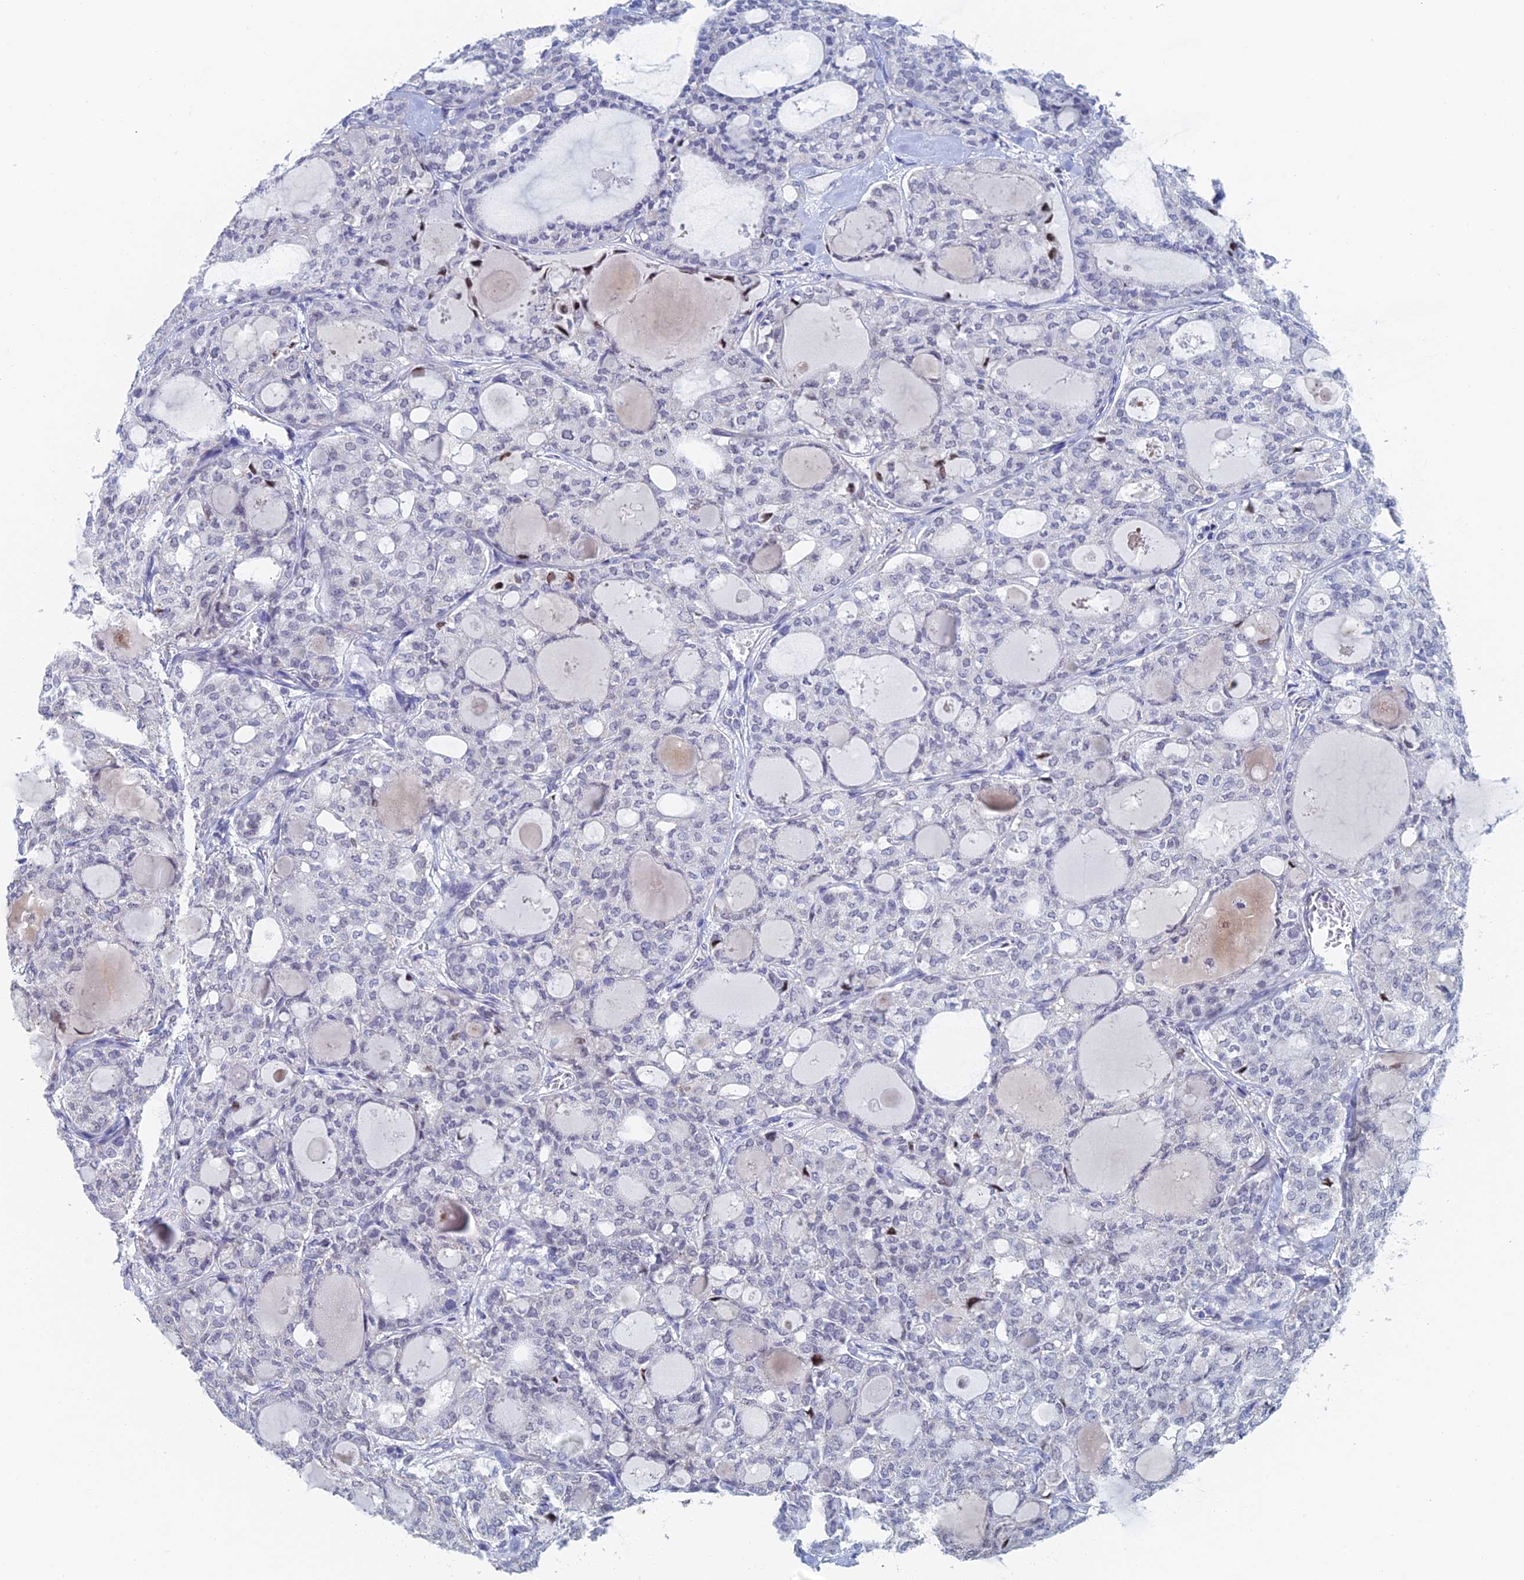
{"staining": {"intensity": "negative", "quantity": "none", "location": "none"}, "tissue": "thyroid cancer", "cell_type": "Tumor cells", "image_type": "cancer", "snomed": [{"axis": "morphology", "description": "Follicular adenoma carcinoma, NOS"}, {"axis": "topography", "description": "Thyroid gland"}], "caption": "Human follicular adenoma carcinoma (thyroid) stained for a protein using IHC reveals no positivity in tumor cells.", "gene": "GMNC", "patient": {"sex": "male", "age": 75}}